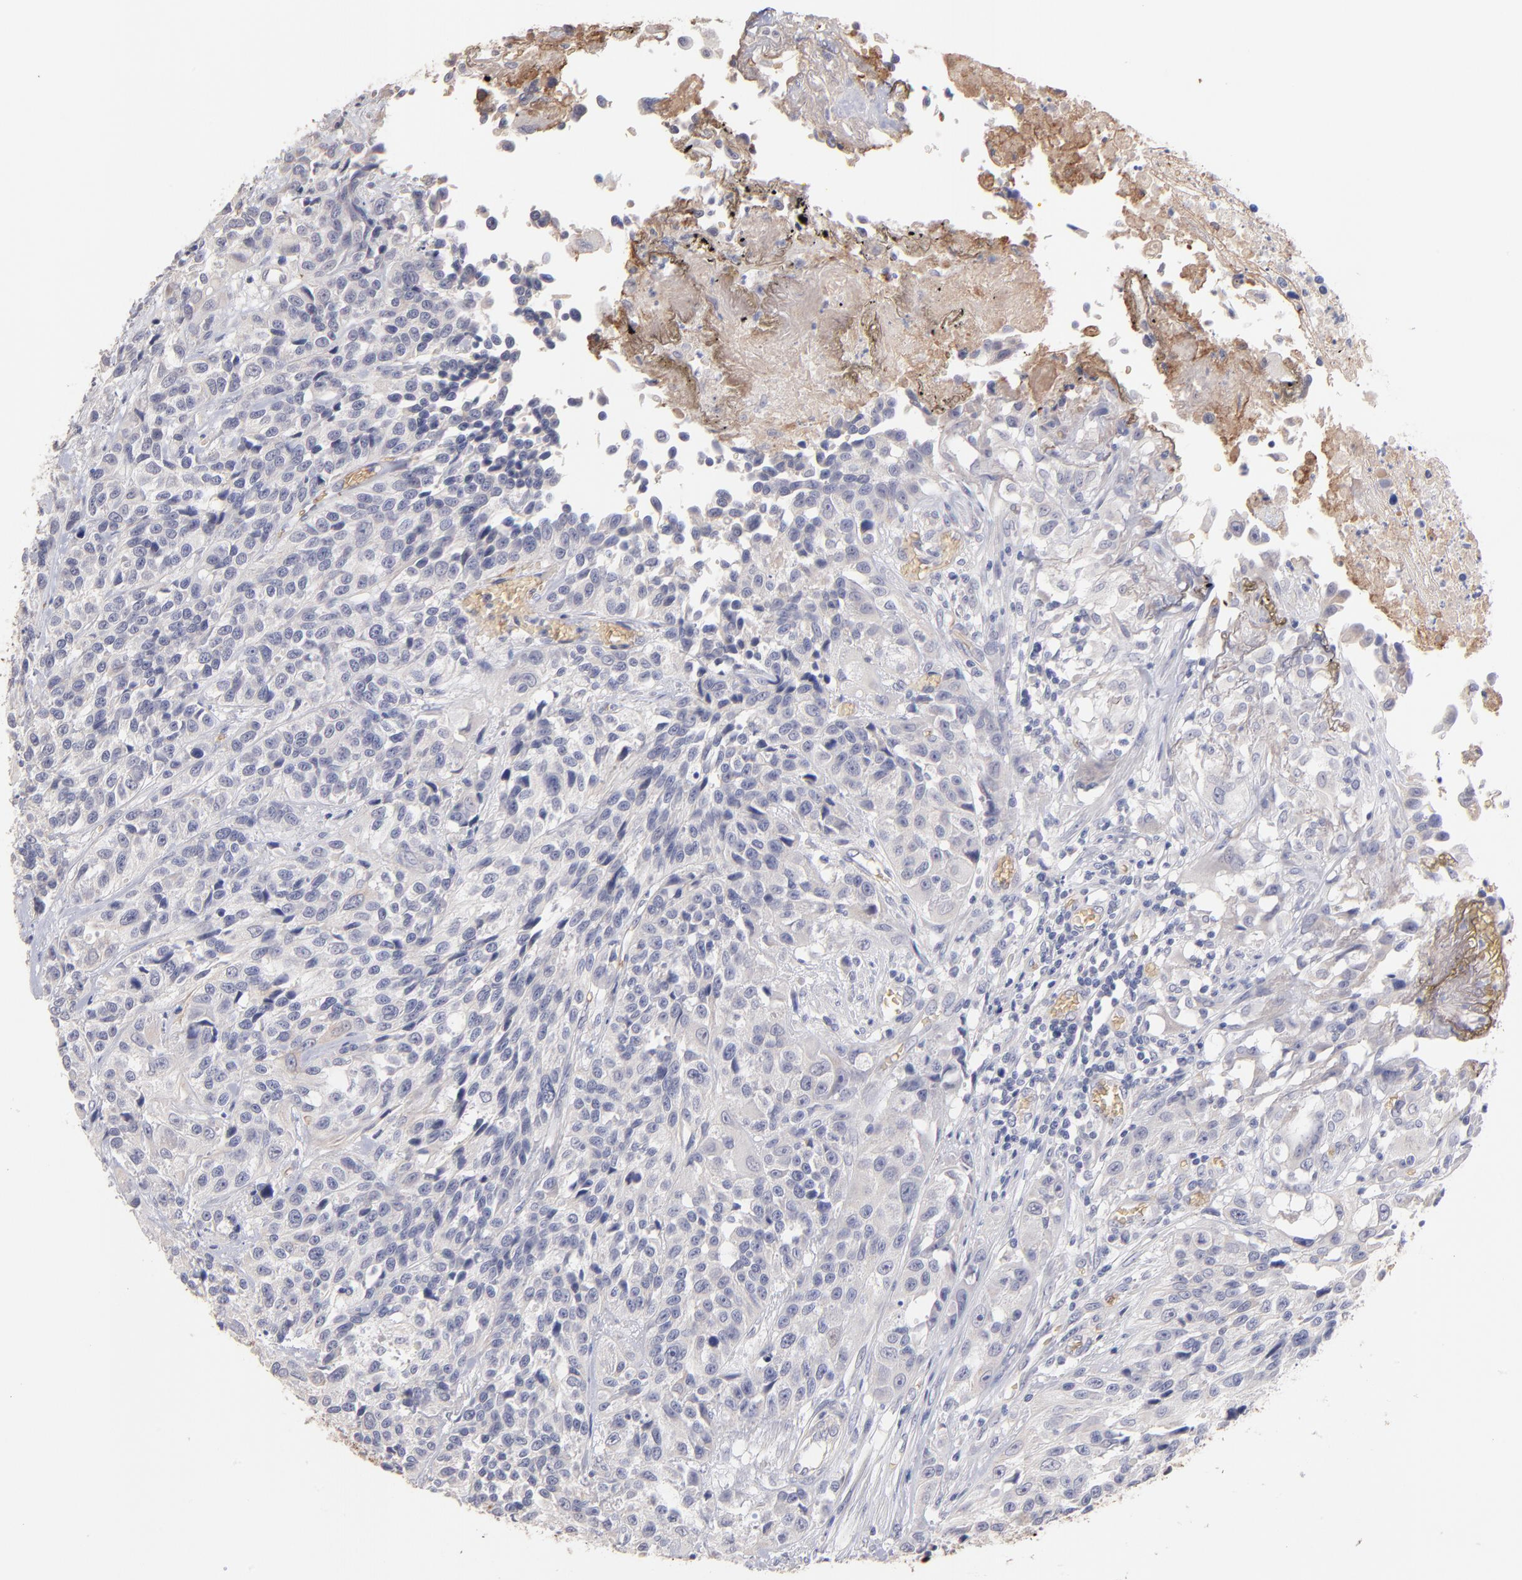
{"staining": {"intensity": "negative", "quantity": "none", "location": "none"}, "tissue": "urothelial cancer", "cell_type": "Tumor cells", "image_type": "cancer", "snomed": [{"axis": "morphology", "description": "Urothelial carcinoma, High grade"}, {"axis": "topography", "description": "Urinary bladder"}], "caption": "Immunohistochemistry (IHC) of human urothelial cancer shows no positivity in tumor cells.", "gene": "F13B", "patient": {"sex": "female", "age": 81}}